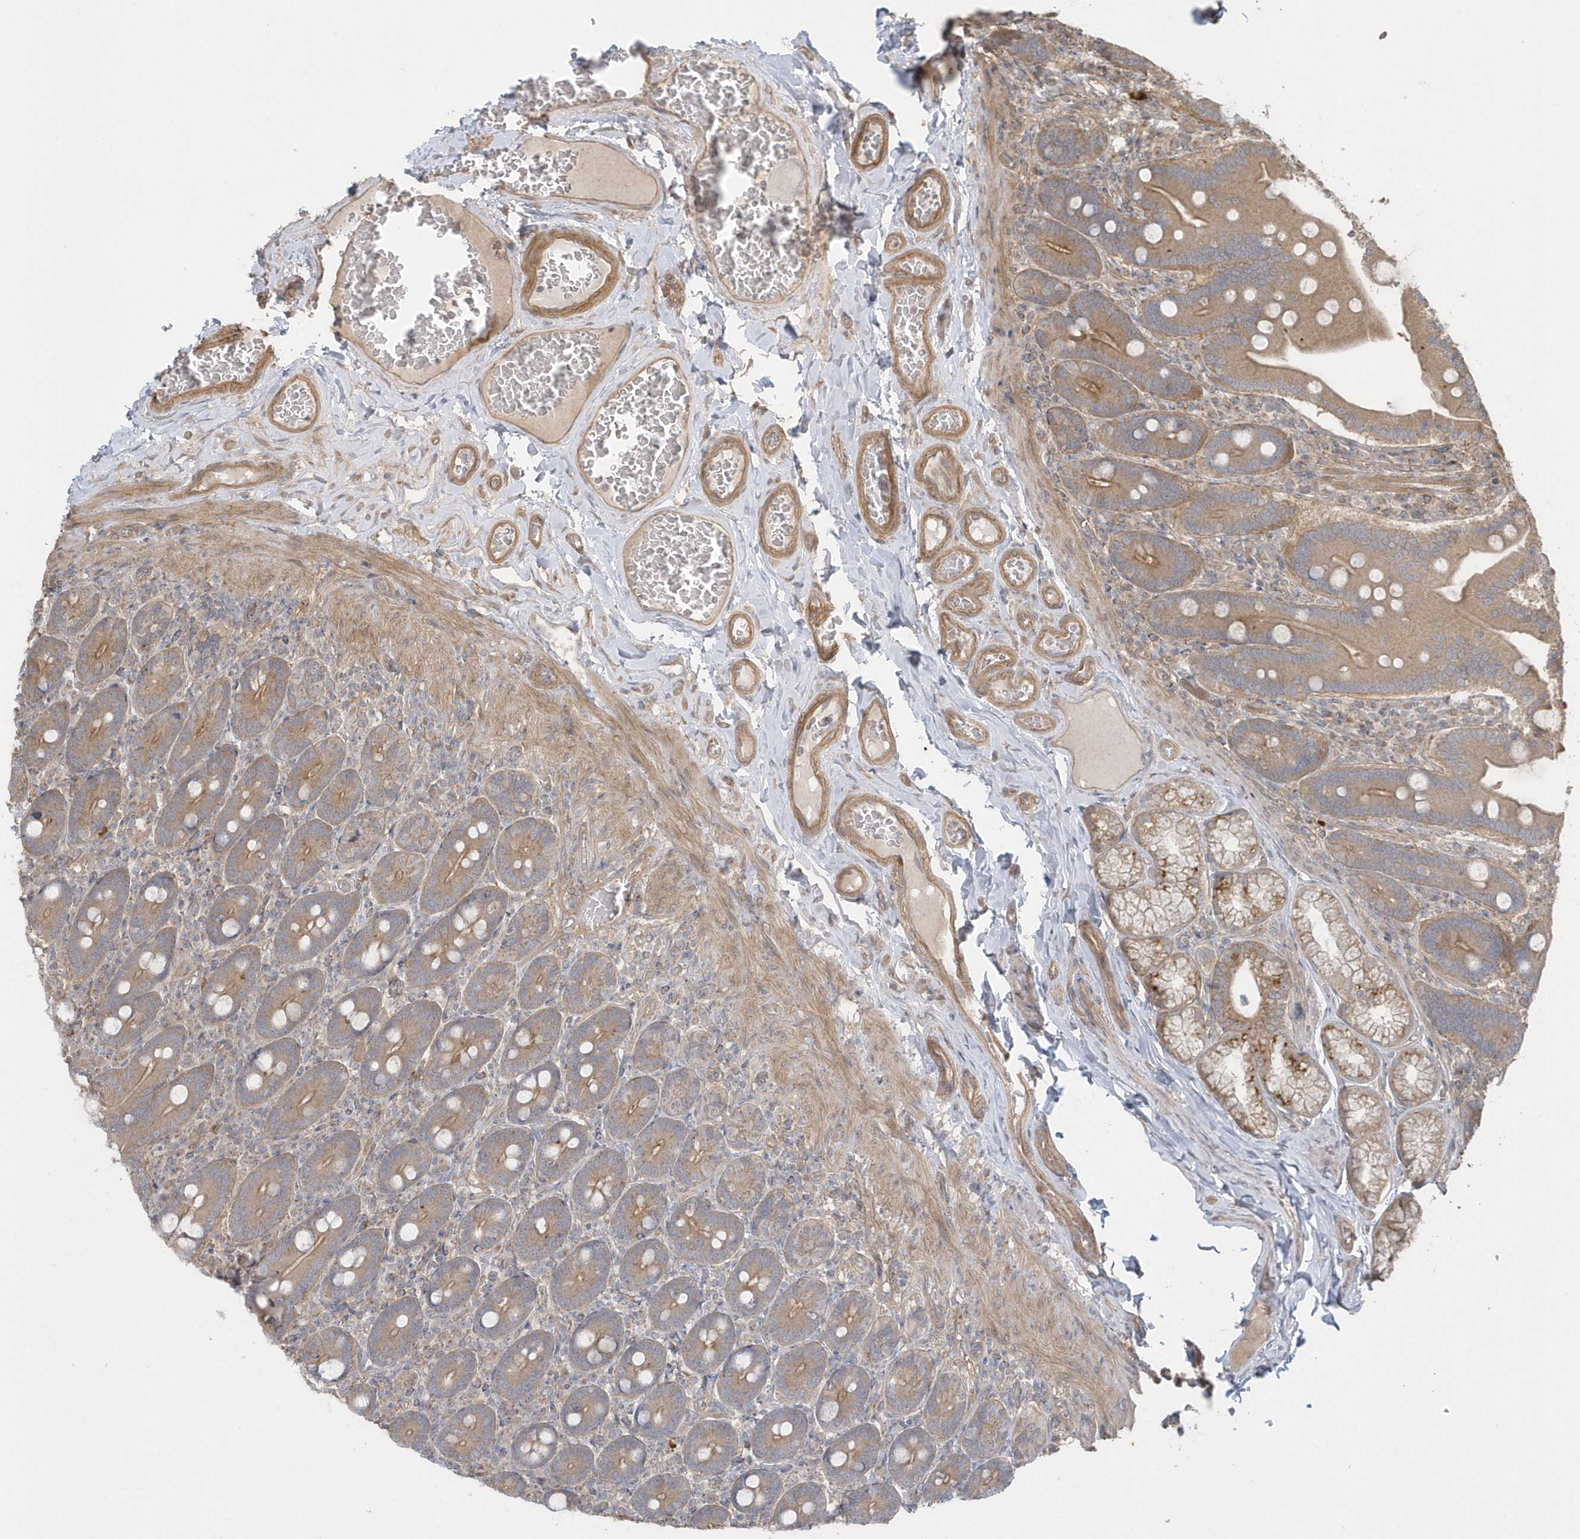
{"staining": {"intensity": "moderate", "quantity": ">75%", "location": "cytoplasmic/membranous"}, "tissue": "duodenum", "cell_type": "Glandular cells", "image_type": "normal", "snomed": [{"axis": "morphology", "description": "Normal tissue, NOS"}, {"axis": "topography", "description": "Duodenum"}], "caption": "This is a micrograph of IHC staining of unremarkable duodenum, which shows moderate positivity in the cytoplasmic/membranous of glandular cells.", "gene": "ACTR1A", "patient": {"sex": "female", "age": 62}}